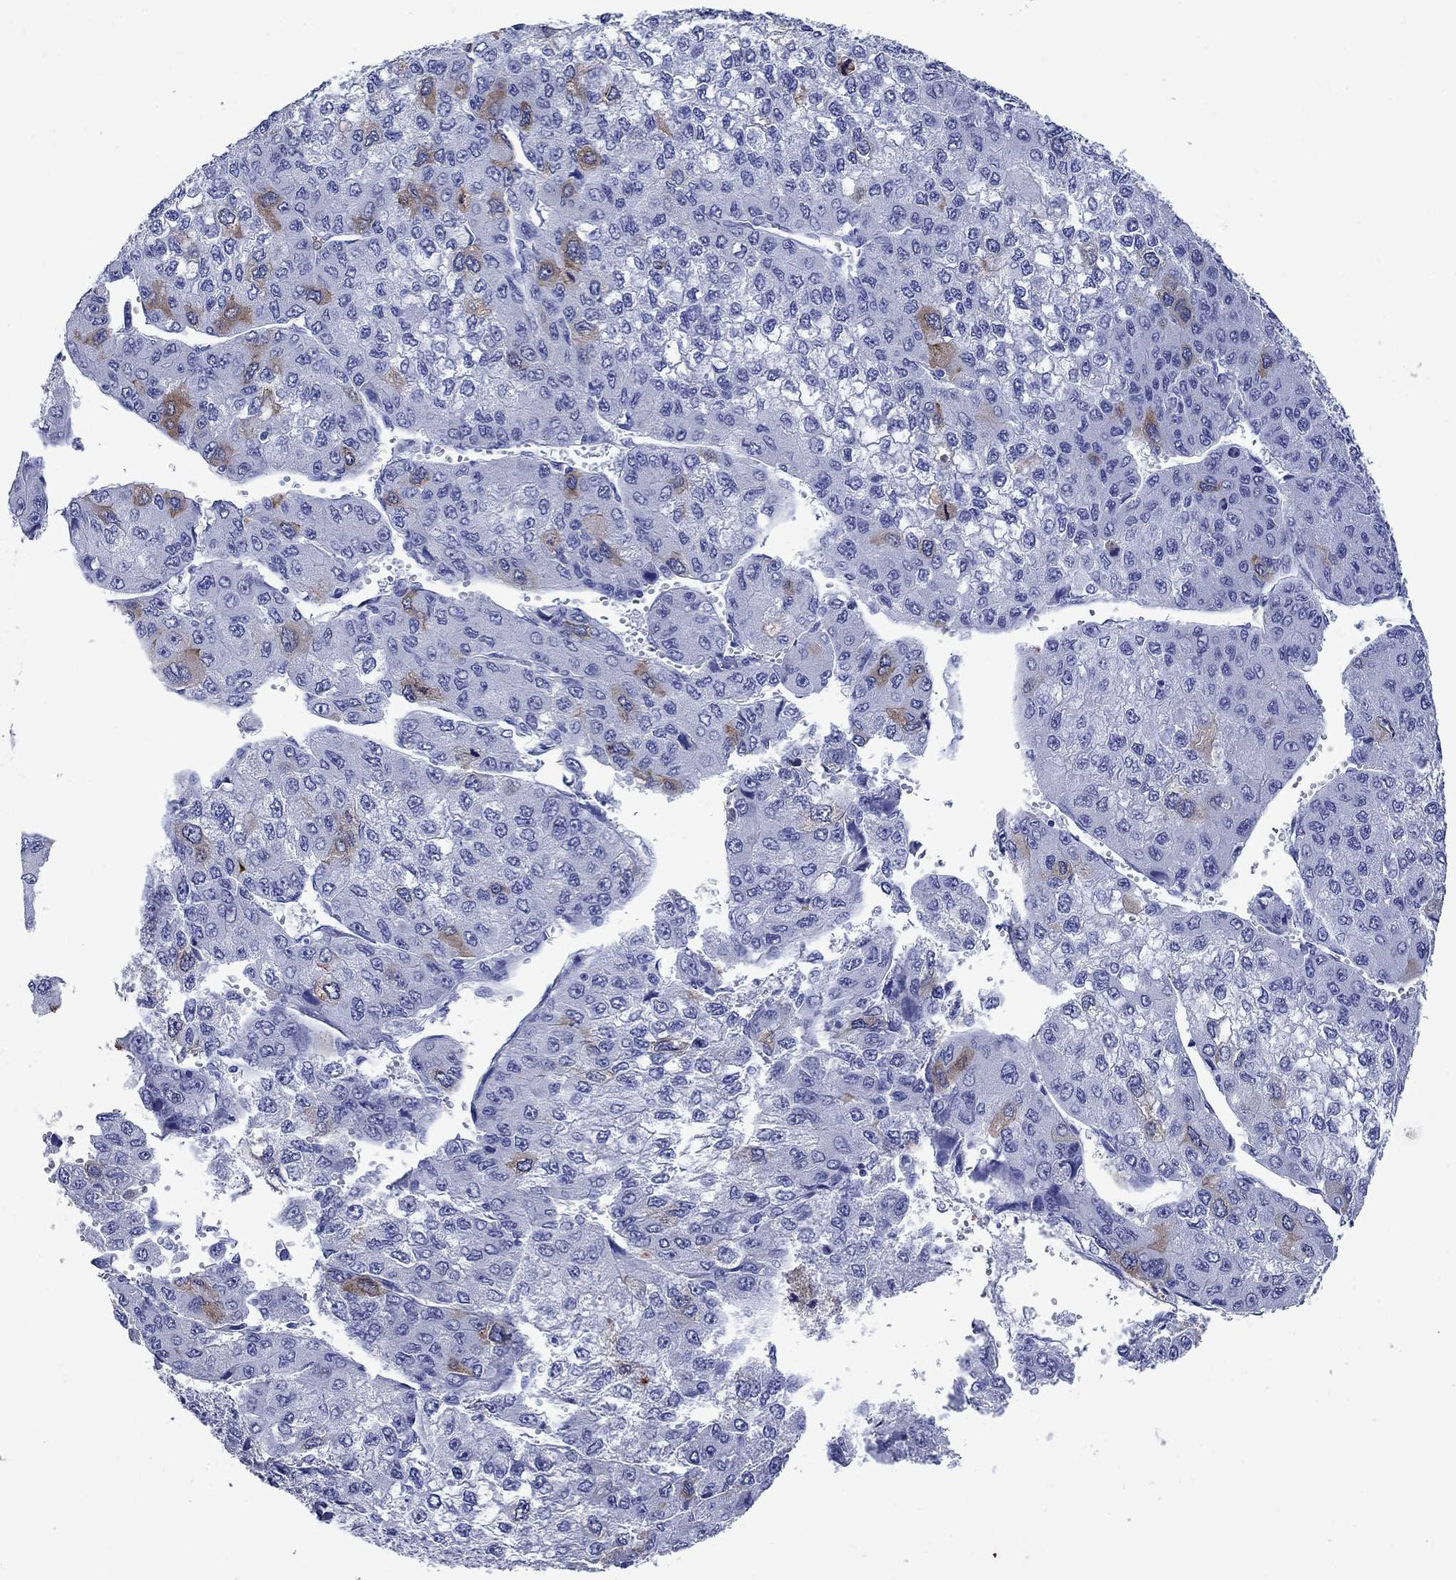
{"staining": {"intensity": "moderate", "quantity": "<25%", "location": "cytoplasmic/membranous"}, "tissue": "liver cancer", "cell_type": "Tumor cells", "image_type": "cancer", "snomed": [{"axis": "morphology", "description": "Carcinoma, Hepatocellular, NOS"}, {"axis": "topography", "description": "Liver"}], "caption": "IHC of liver cancer shows low levels of moderate cytoplasmic/membranous staining in approximately <25% of tumor cells. (brown staining indicates protein expression, while blue staining denotes nuclei).", "gene": "TACC3", "patient": {"sex": "female", "age": 66}}